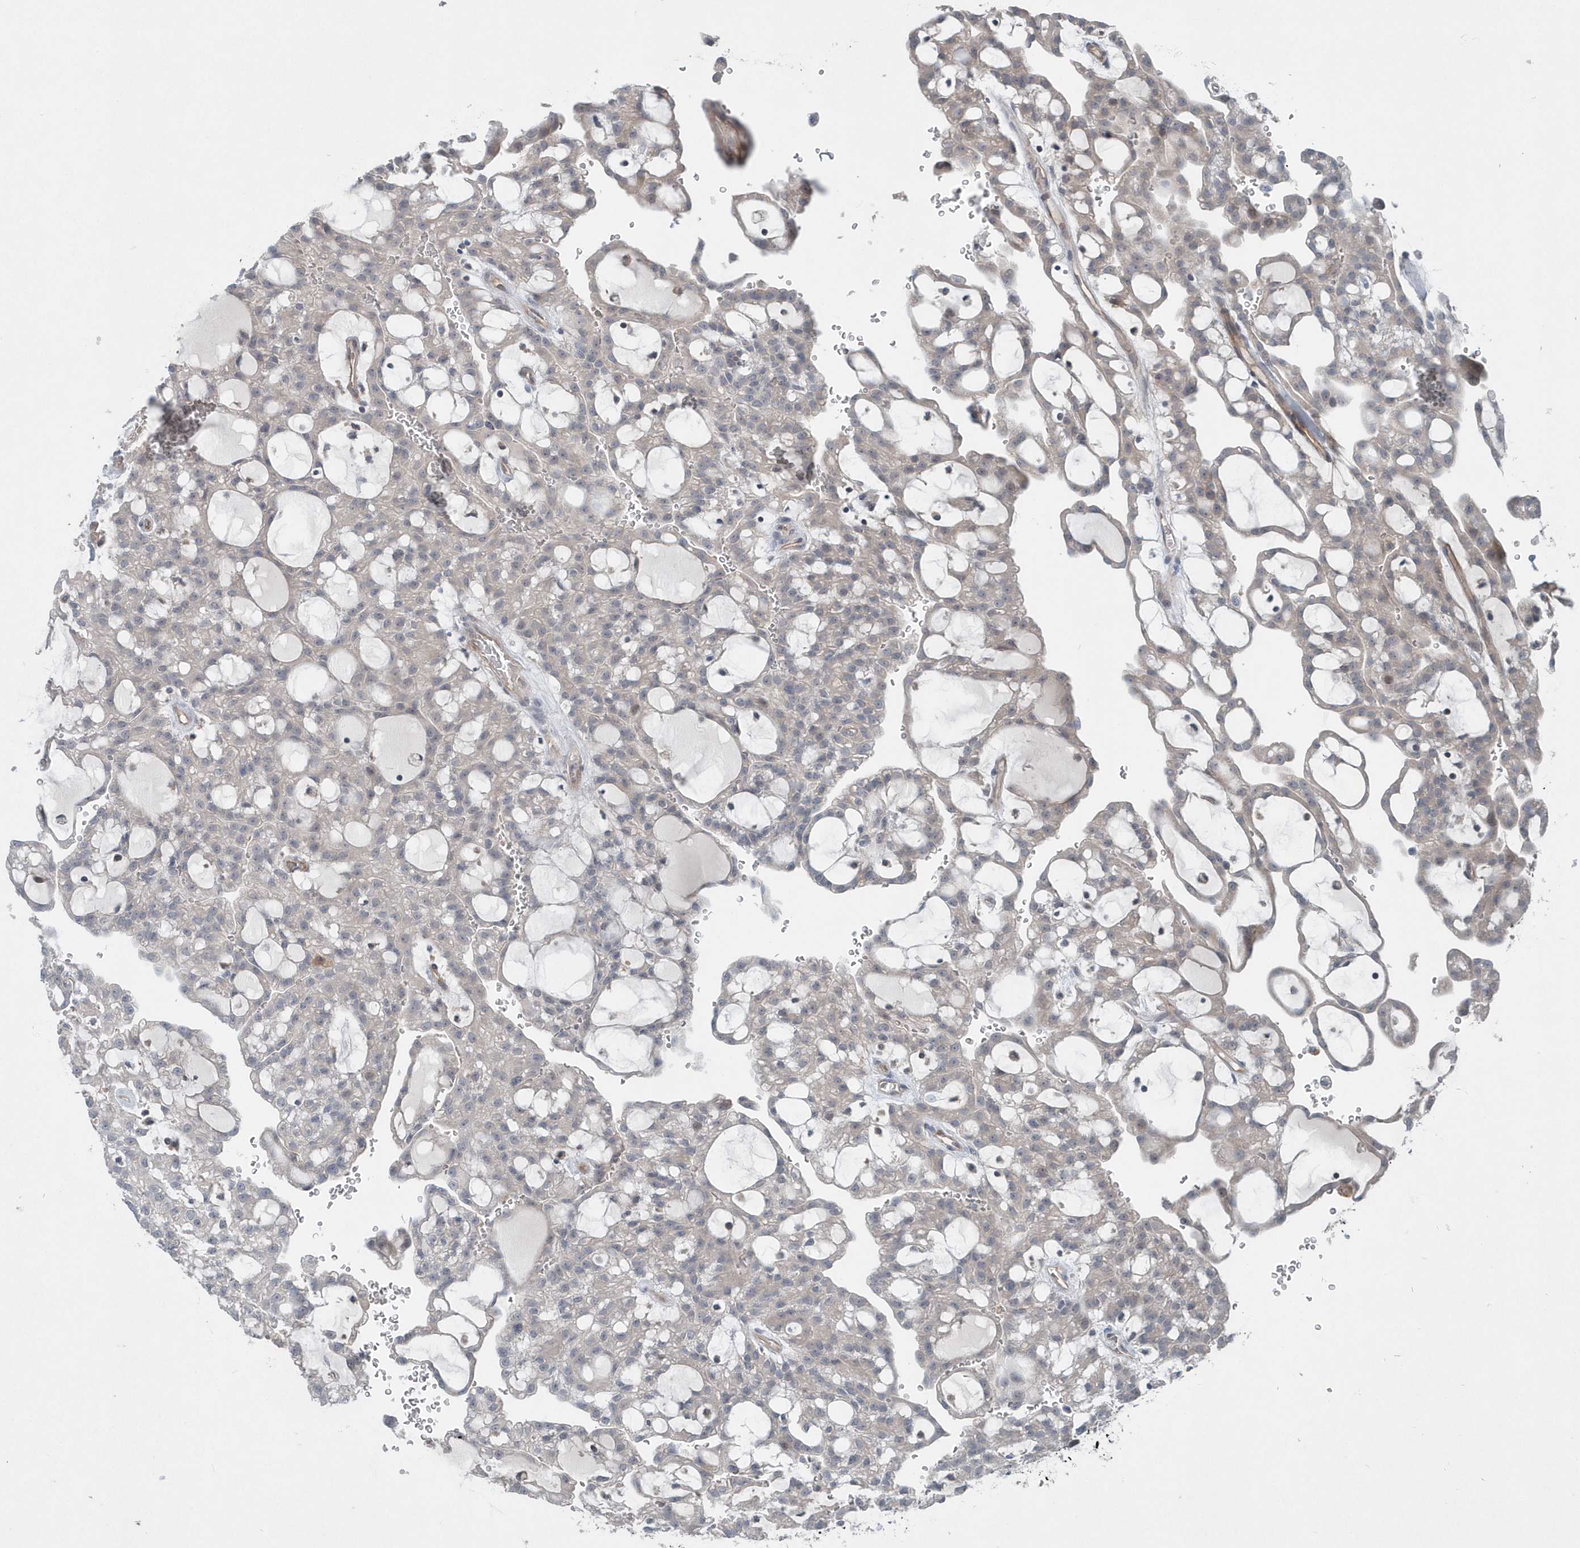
{"staining": {"intensity": "negative", "quantity": "none", "location": "none"}, "tissue": "renal cancer", "cell_type": "Tumor cells", "image_type": "cancer", "snomed": [{"axis": "morphology", "description": "Adenocarcinoma, NOS"}, {"axis": "topography", "description": "Kidney"}], "caption": "Renal cancer (adenocarcinoma) stained for a protein using immunohistochemistry shows no positivity tumor cells.", "gene": "MCC", "patient": {"sex": "male", "age": 63}}